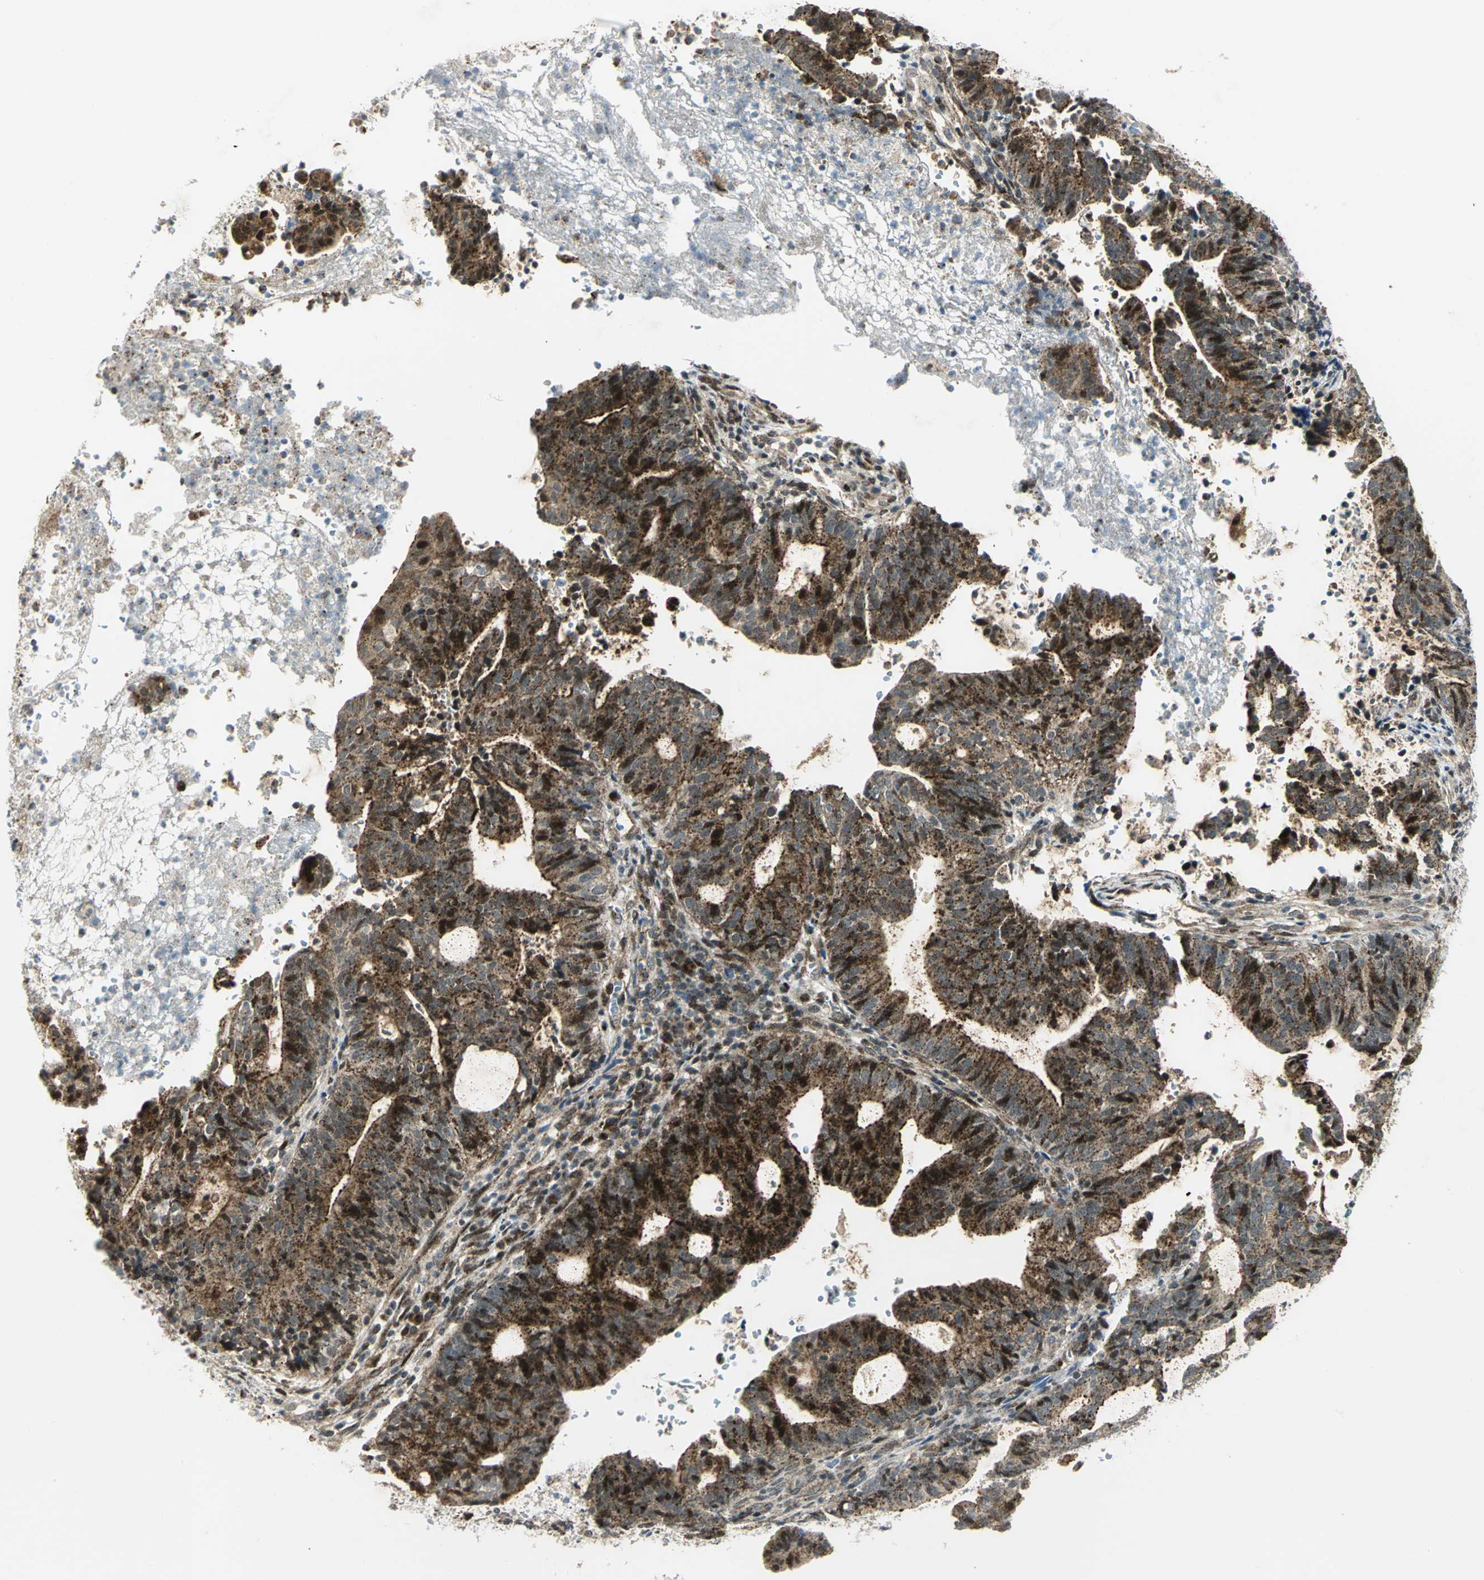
{"staining": {"intensity": "strong", "quantity": ">75%", "location": "cytoplasmic/membranous"}, "tissue": "endometrial cancer", "cell_type": "Tumor cells", "image_type": "cancer", "snomed": [{"axis": "morphology", "description": "Adenocarcinoma, NOS"}, {"axis": "topography", "description": "Uterus"}], "caption": "Immunohistochemical staining of human endometrial cancer (adenocarcinoma) reveals high levels of strong cytoplasmic/membranous expression in about >75% of tumor cells.", "gene": "ATP6V1A", "patient": {"sex": "female", "age": 83}}